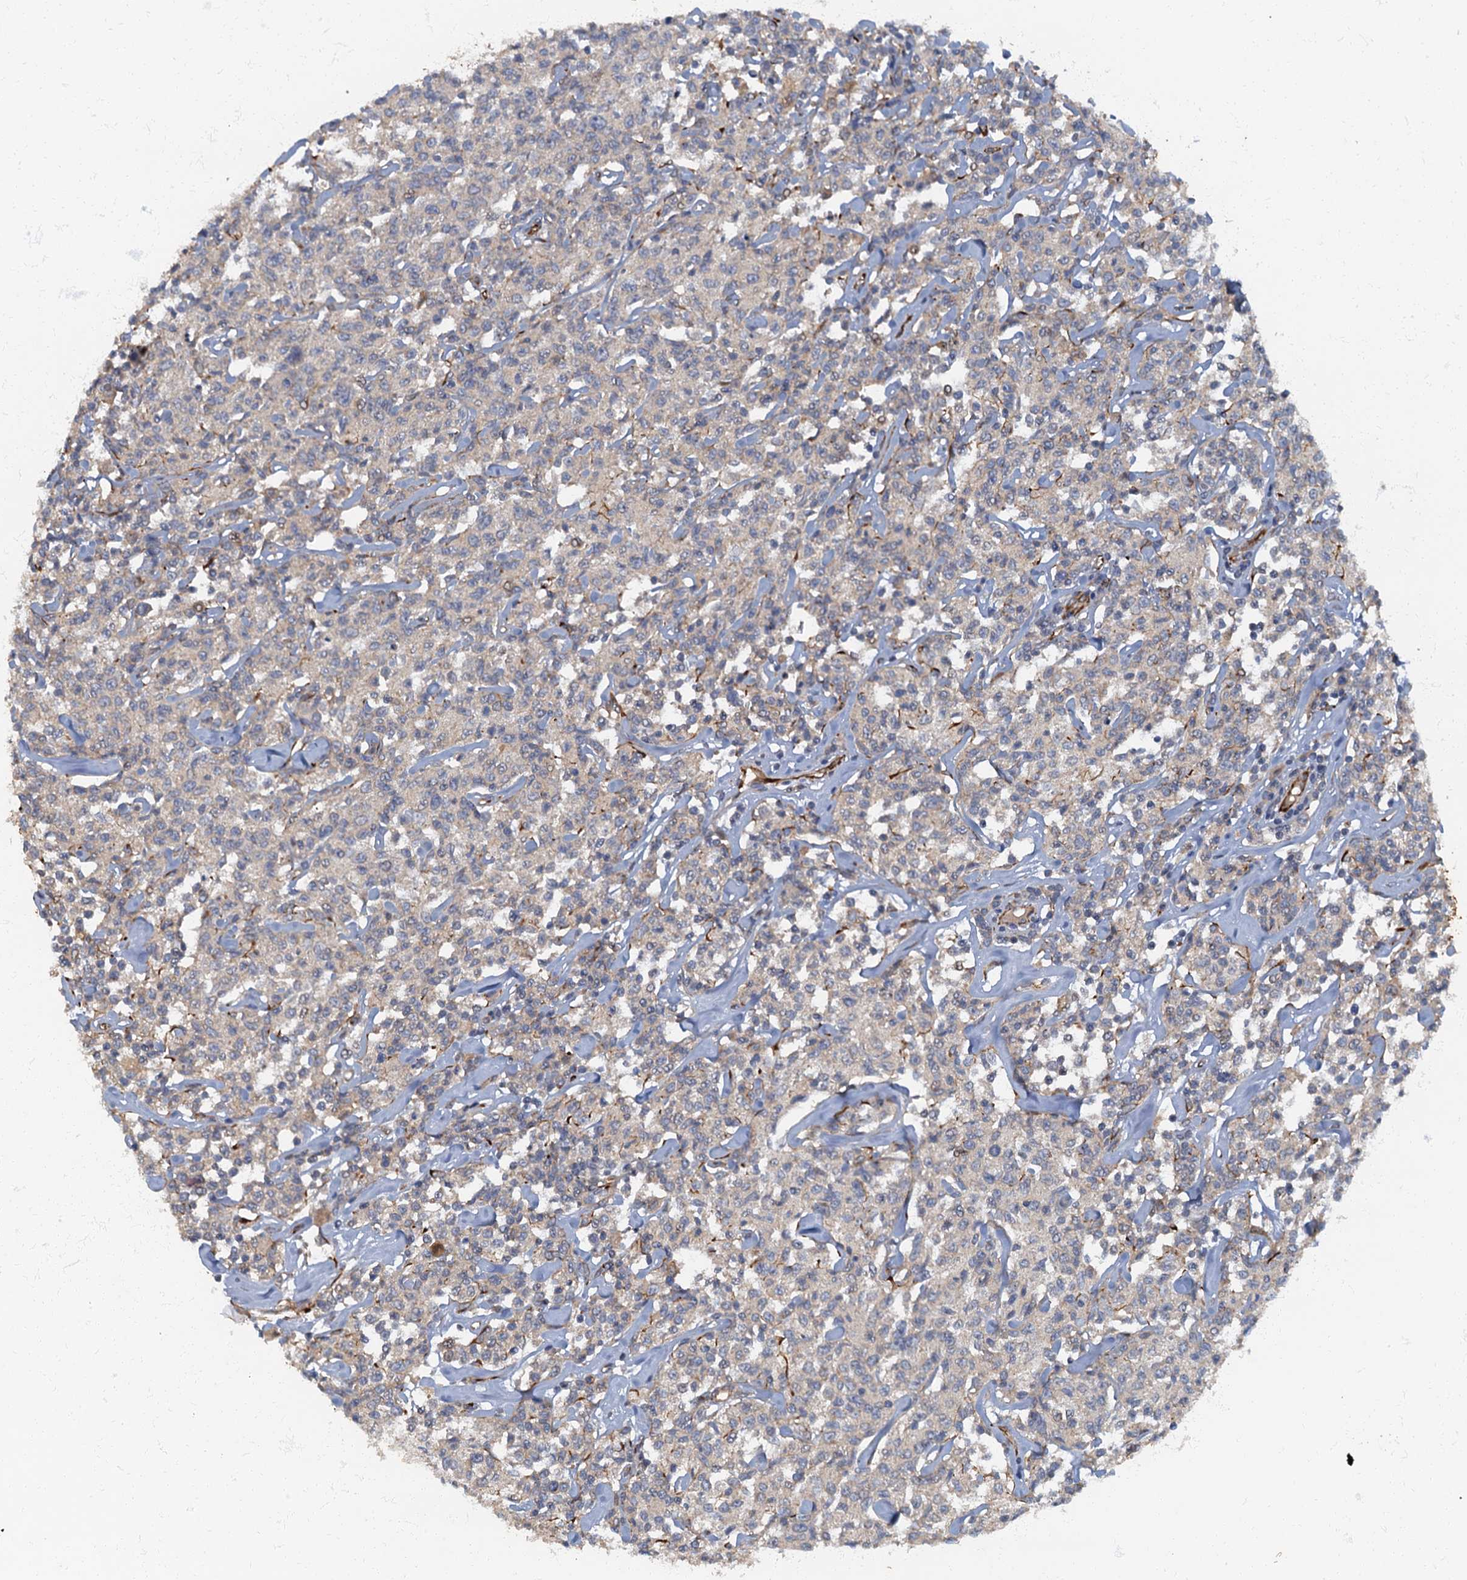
{"staining": {"intensity": "negative", "quantity": "none", "location": "none"}, "tissue": "lymphoma", "cell_type": "Tumor cells", "image_type": "cancer", "snomed": [{"axis": "morphology", "description": "Malignant lymphoma, non-Hodgkin's type, Low grade"}, {"axis": "topography", "description": "Small intestine"}], "caption": "Low-grade malignant lymphoma, non-Hodgkin's type was stained to show a protein in brown. There is no significant expression in tumor cells. The staining was performed using DAB to visualize the protein expression in brown, while the nuclei were stained in blue with hematoxylin (Magnification: 20x).", "gene": "ARL11", "patient": {"sex": "female", "age": 59}}